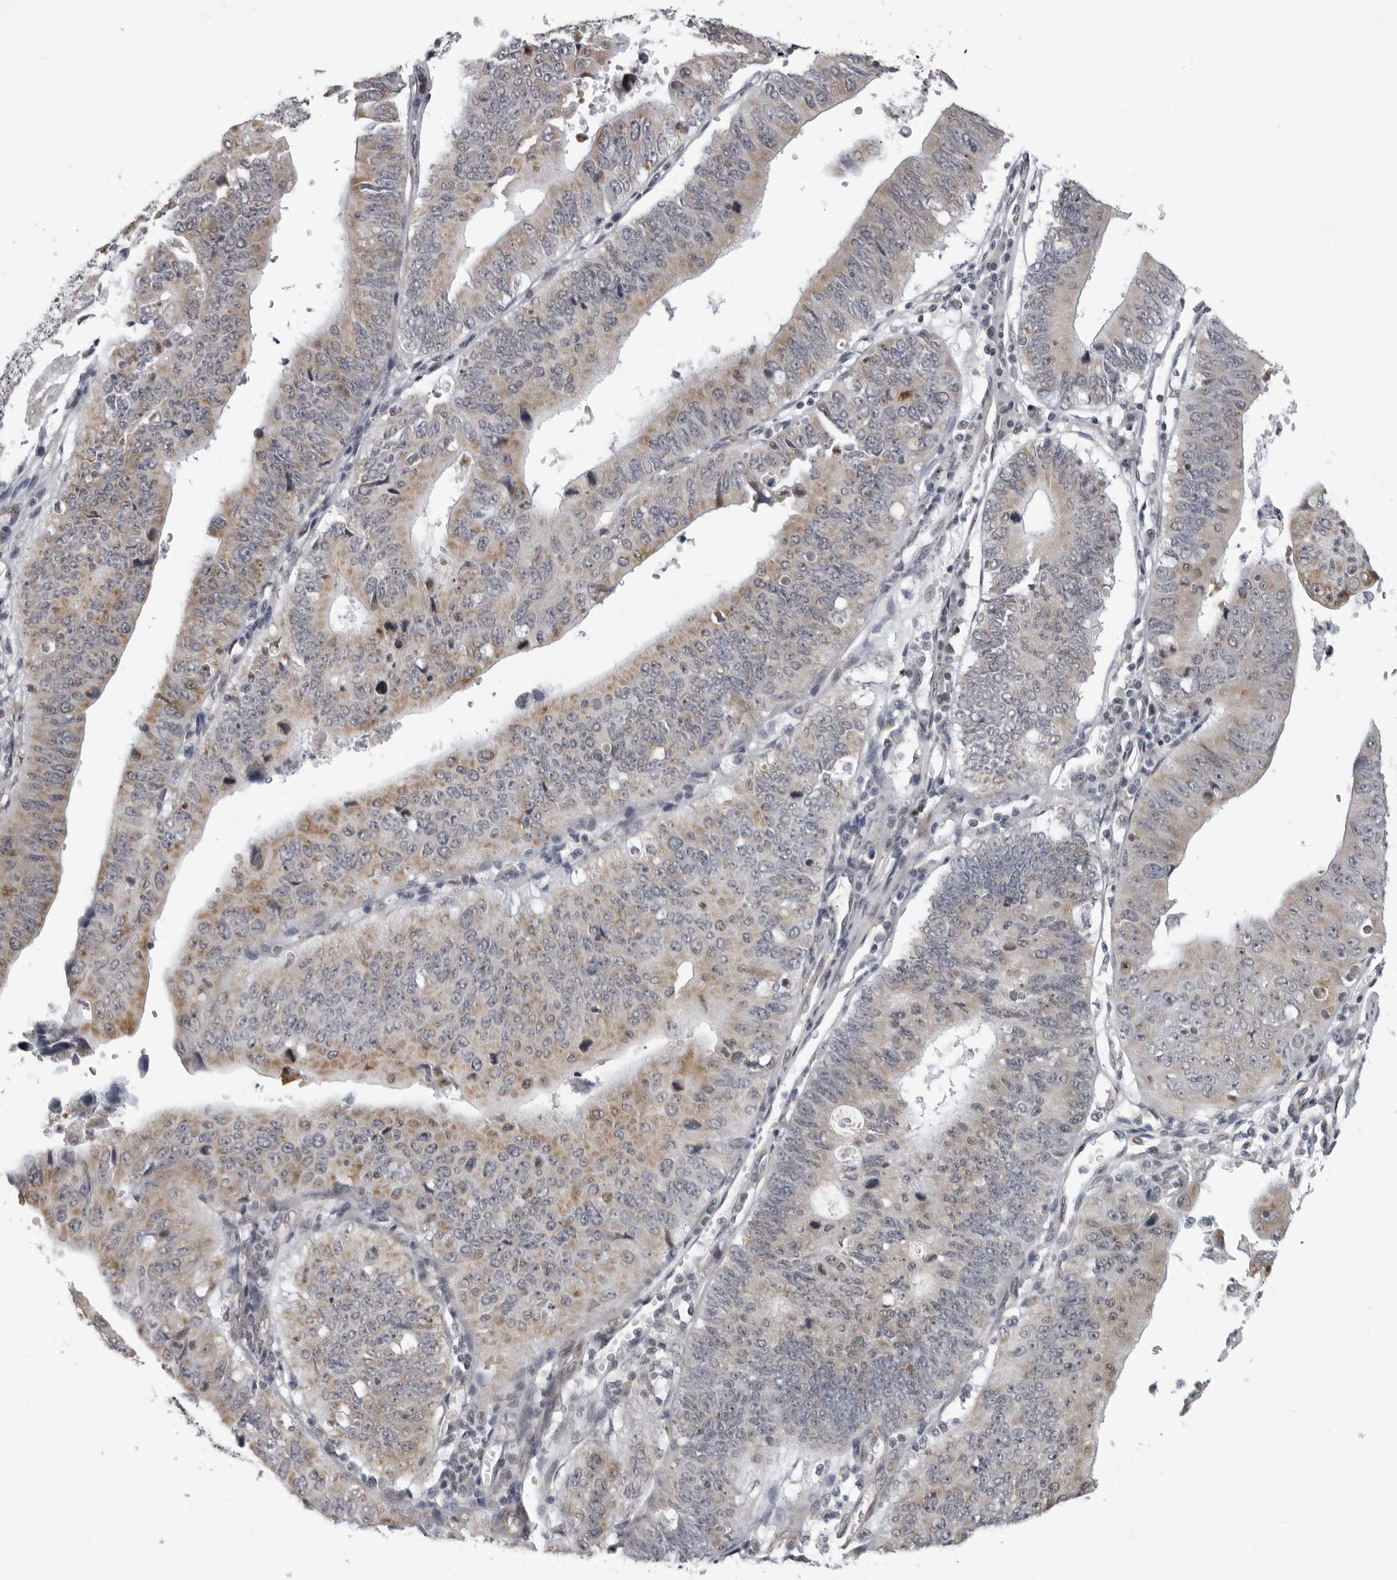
{"staining": {"intensity": "weak", "quantity": ">75%", "location": "cytoplasmic/membranous"}, "tissue": "stomach cancer", "cell_type": "Tumor cells", "image_type": "cancer", "snomed": [{"axis": "morphology", "description": "Adenocarcinoma, NOS"}, {"axis": "topography", "description": "Stomach"}], "caption": "Stomach cancer stained for a protein (brown) displays weak cytoplasmic/membranous positive positivity in about >75% of tumor cells.", "gene": "RTCA", "patient": {"sex": "male", "age": 59}}